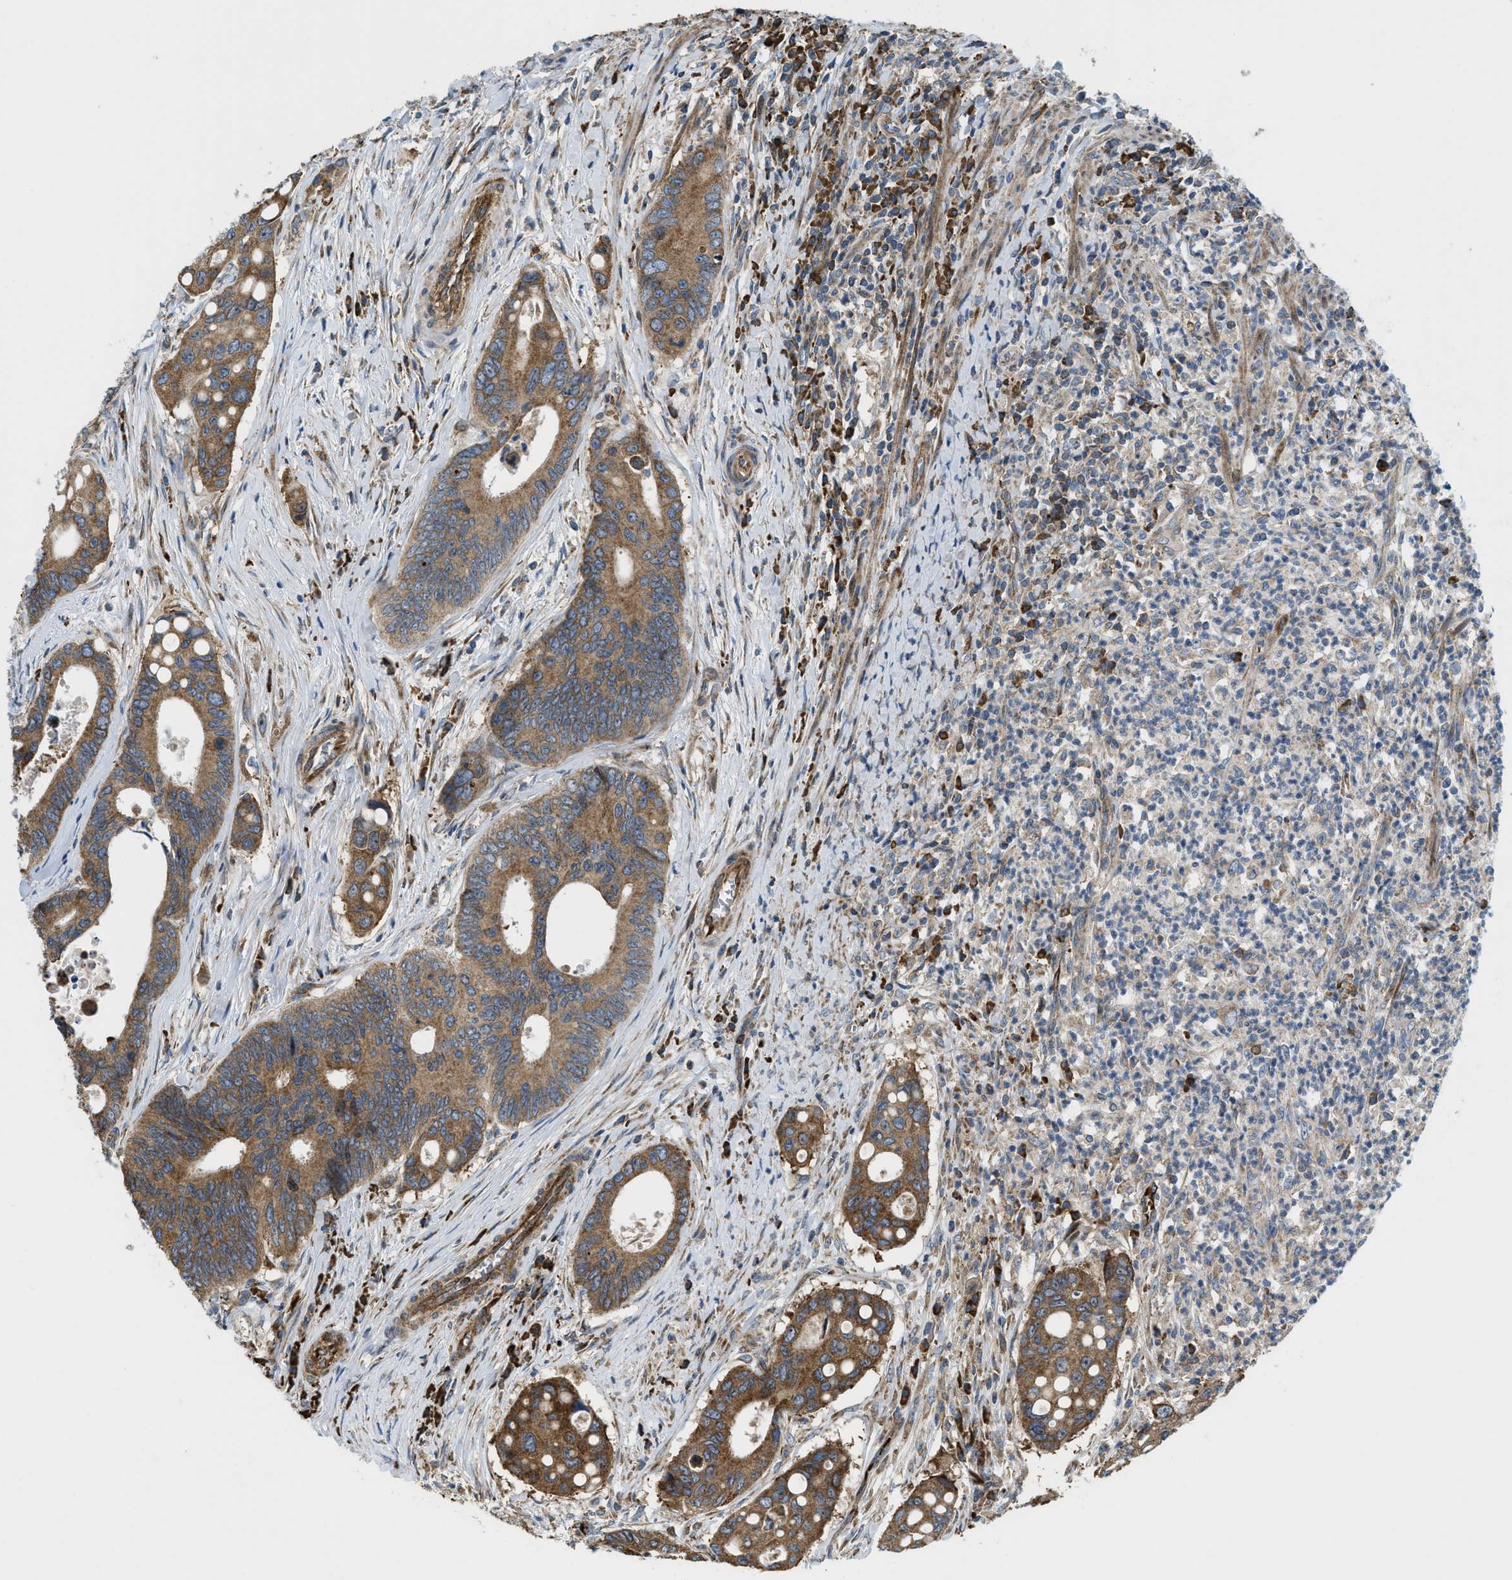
{"staining": {"intensity": "moderate", "quantity": ">75%", "location": "cytoplasmic/membranous"}, "tissue": "colorectal cancer", "cell_type": "Tumor cells", "image_type": "cancer", "snomed": [{"axis": "morphology", "description": "Inflammation, NOS"}, {"axis": "morphology", "description": "Adenocarcinoma, NOS"}, {"axis": "topography", "description": "Colon"}], "caption": "Tumor cells exhibit moderate cytoplasmic/membranous positivity in about >75% of cells in adenocarcinoma (colorectal). (Brightfield microscopy of DAB IHC at high magnification).", "gene": "CSPG4", "patient": {"sex": "male", "age": 72}}